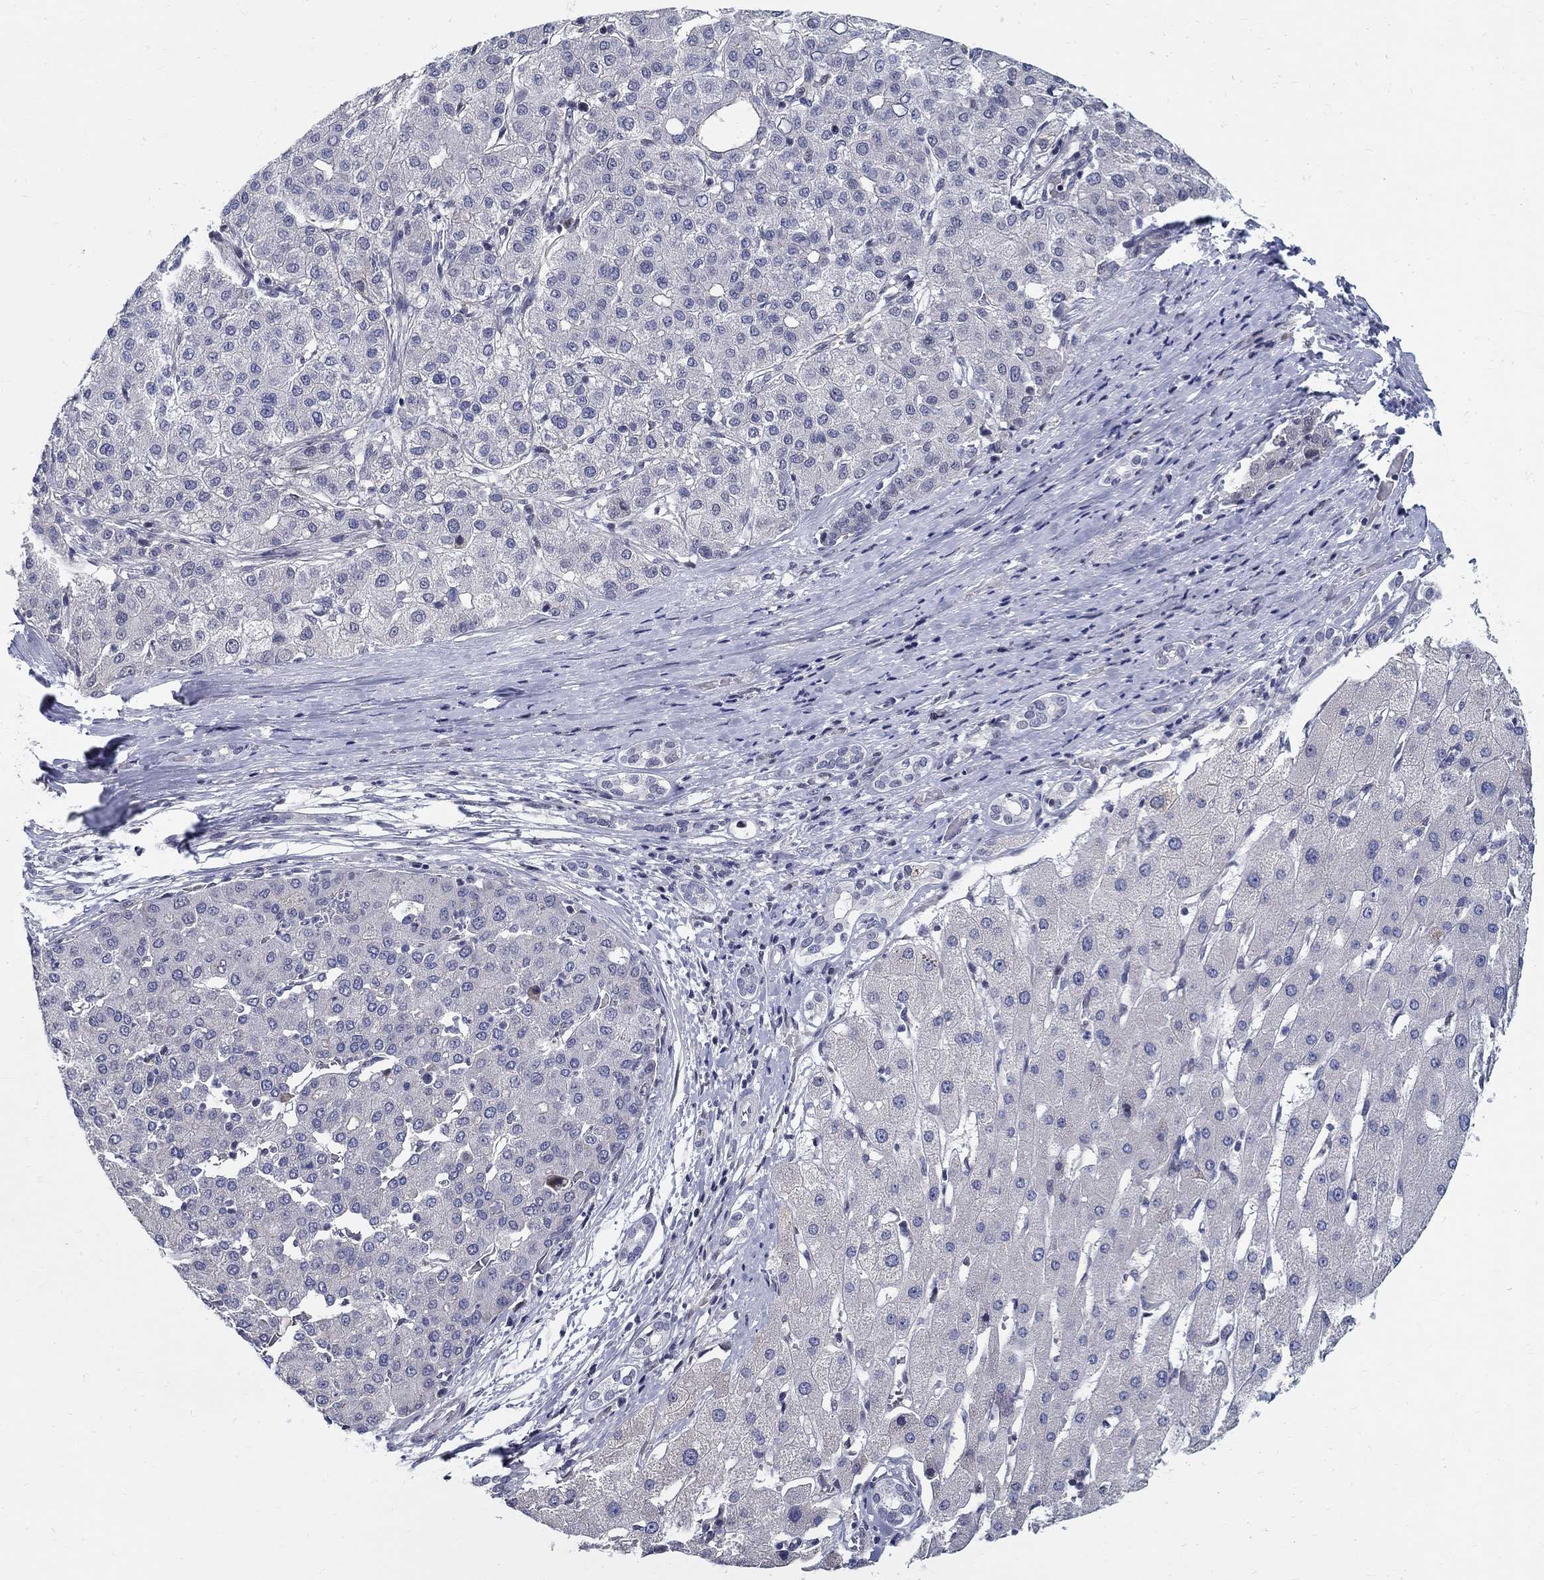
{"staining": {"intensity": "negative", "quantity": "none", "location": "none"}, "tissue": "liver cancer", "cell_type": "Tumor cells", "image_type": "cancer", "snomed": [{"axis": "morphology", "description": "Carcinoma, Hepatocellular, NOS"}, {"axis": "topography", "description": "Liver"}], "caption": "Liver cancer stained for a protein using immunohistochemistry shows no staining tumor cells.", "gene": "C16orf46", "patient": {"sex": "male", "age": 65}}